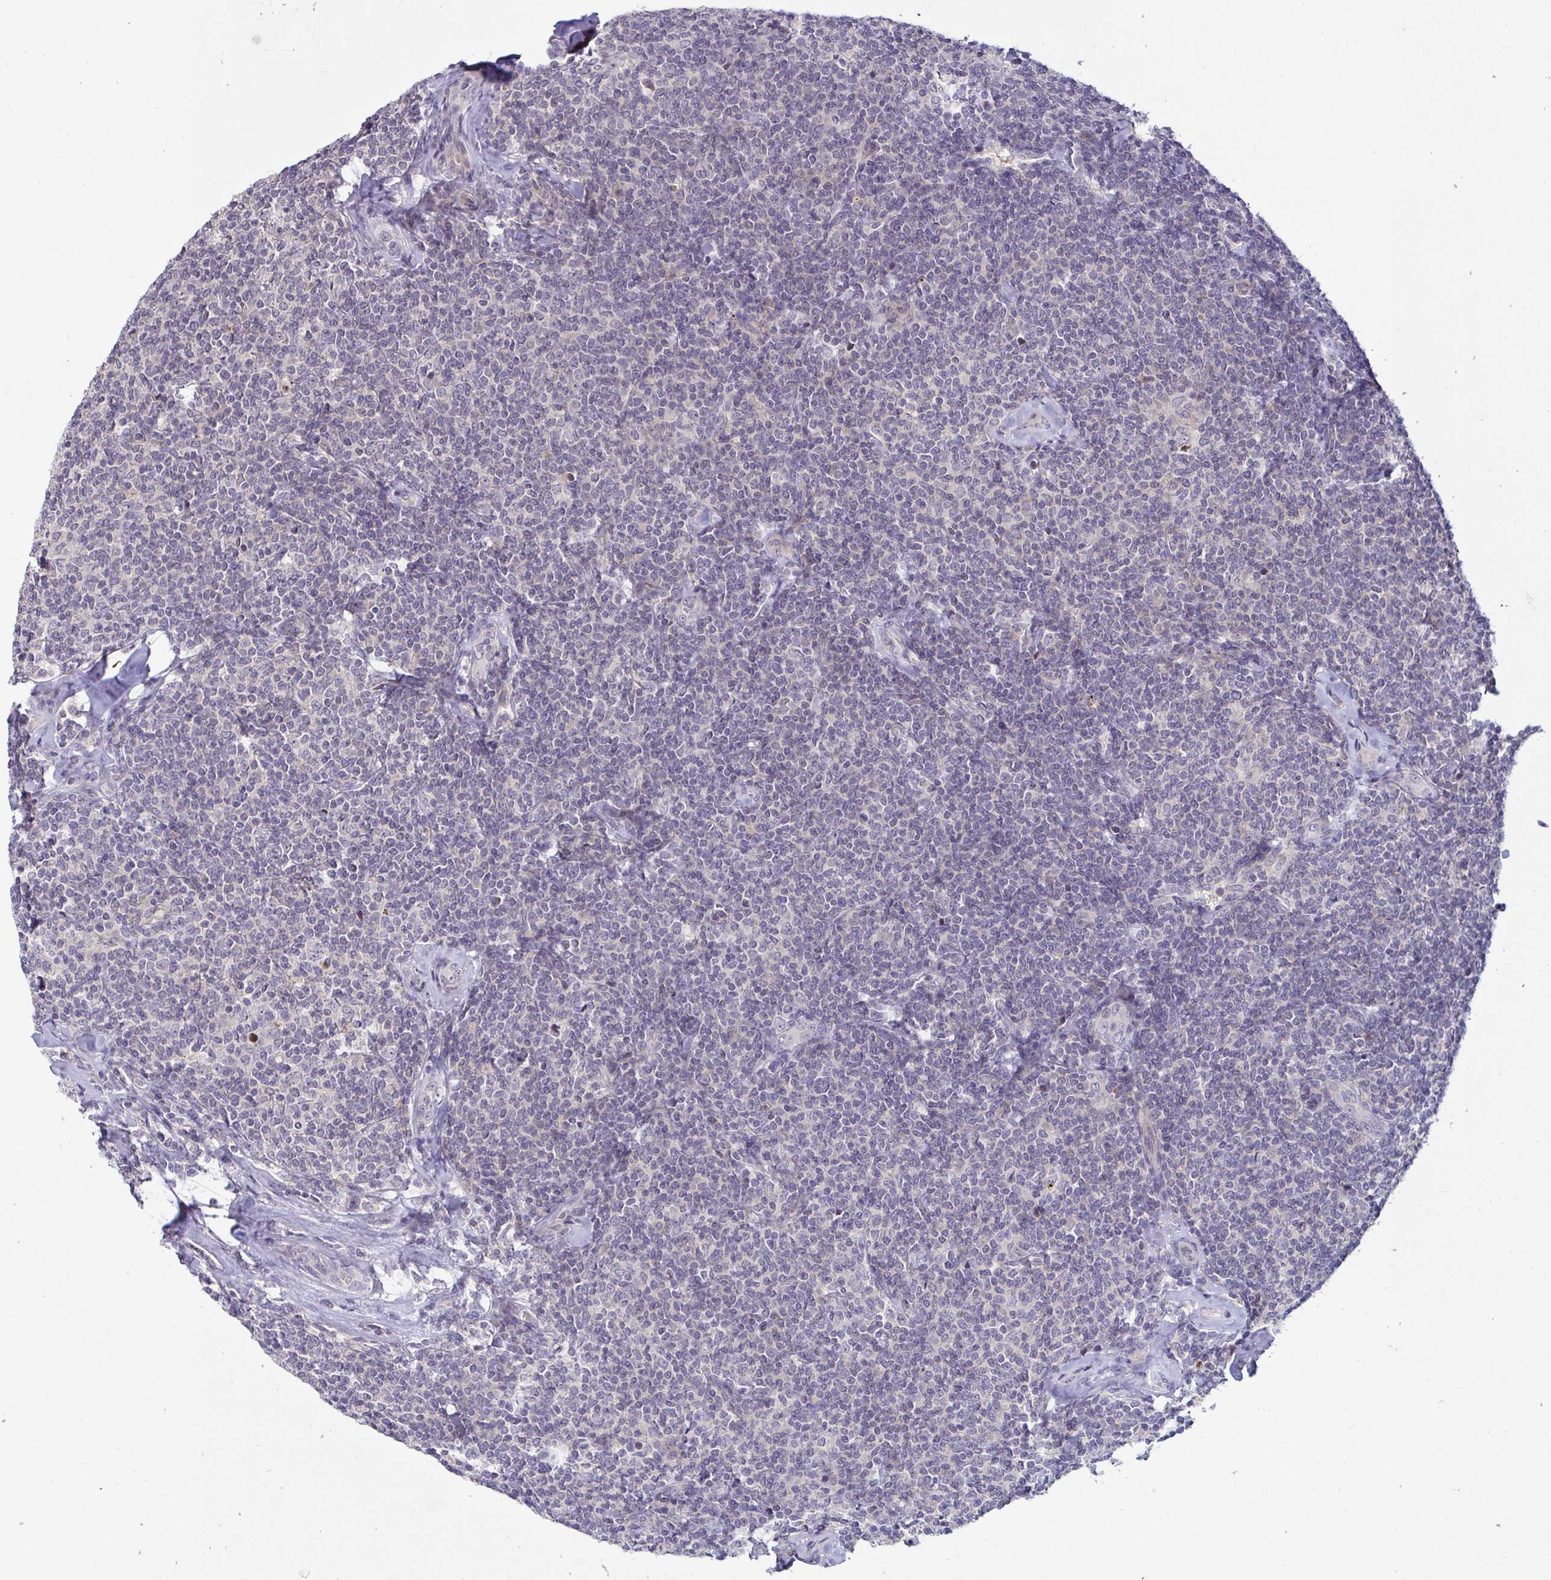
{"staining": {"intensity": "negative", "quantity": "none", "location": "none"}, "tissue": "lymphoma", "cell_type": "Tumor cells", "image_type": "cancer", "snomed": [{"axis": "morphology", "description": "Malignant lymphoma, non-Hodgkin's type, Low grade"}, {"axis": "topography", "description": "Lymph node"}], "caption": "High power microscopy micrograph of an IHC micrograph of low-grade malignant lymphoma, non-Hodgkin's type, revealing no significant expression in tumor cells.", "gene": "GSTM1", "patient": {"sex": "female", "age": 56}}